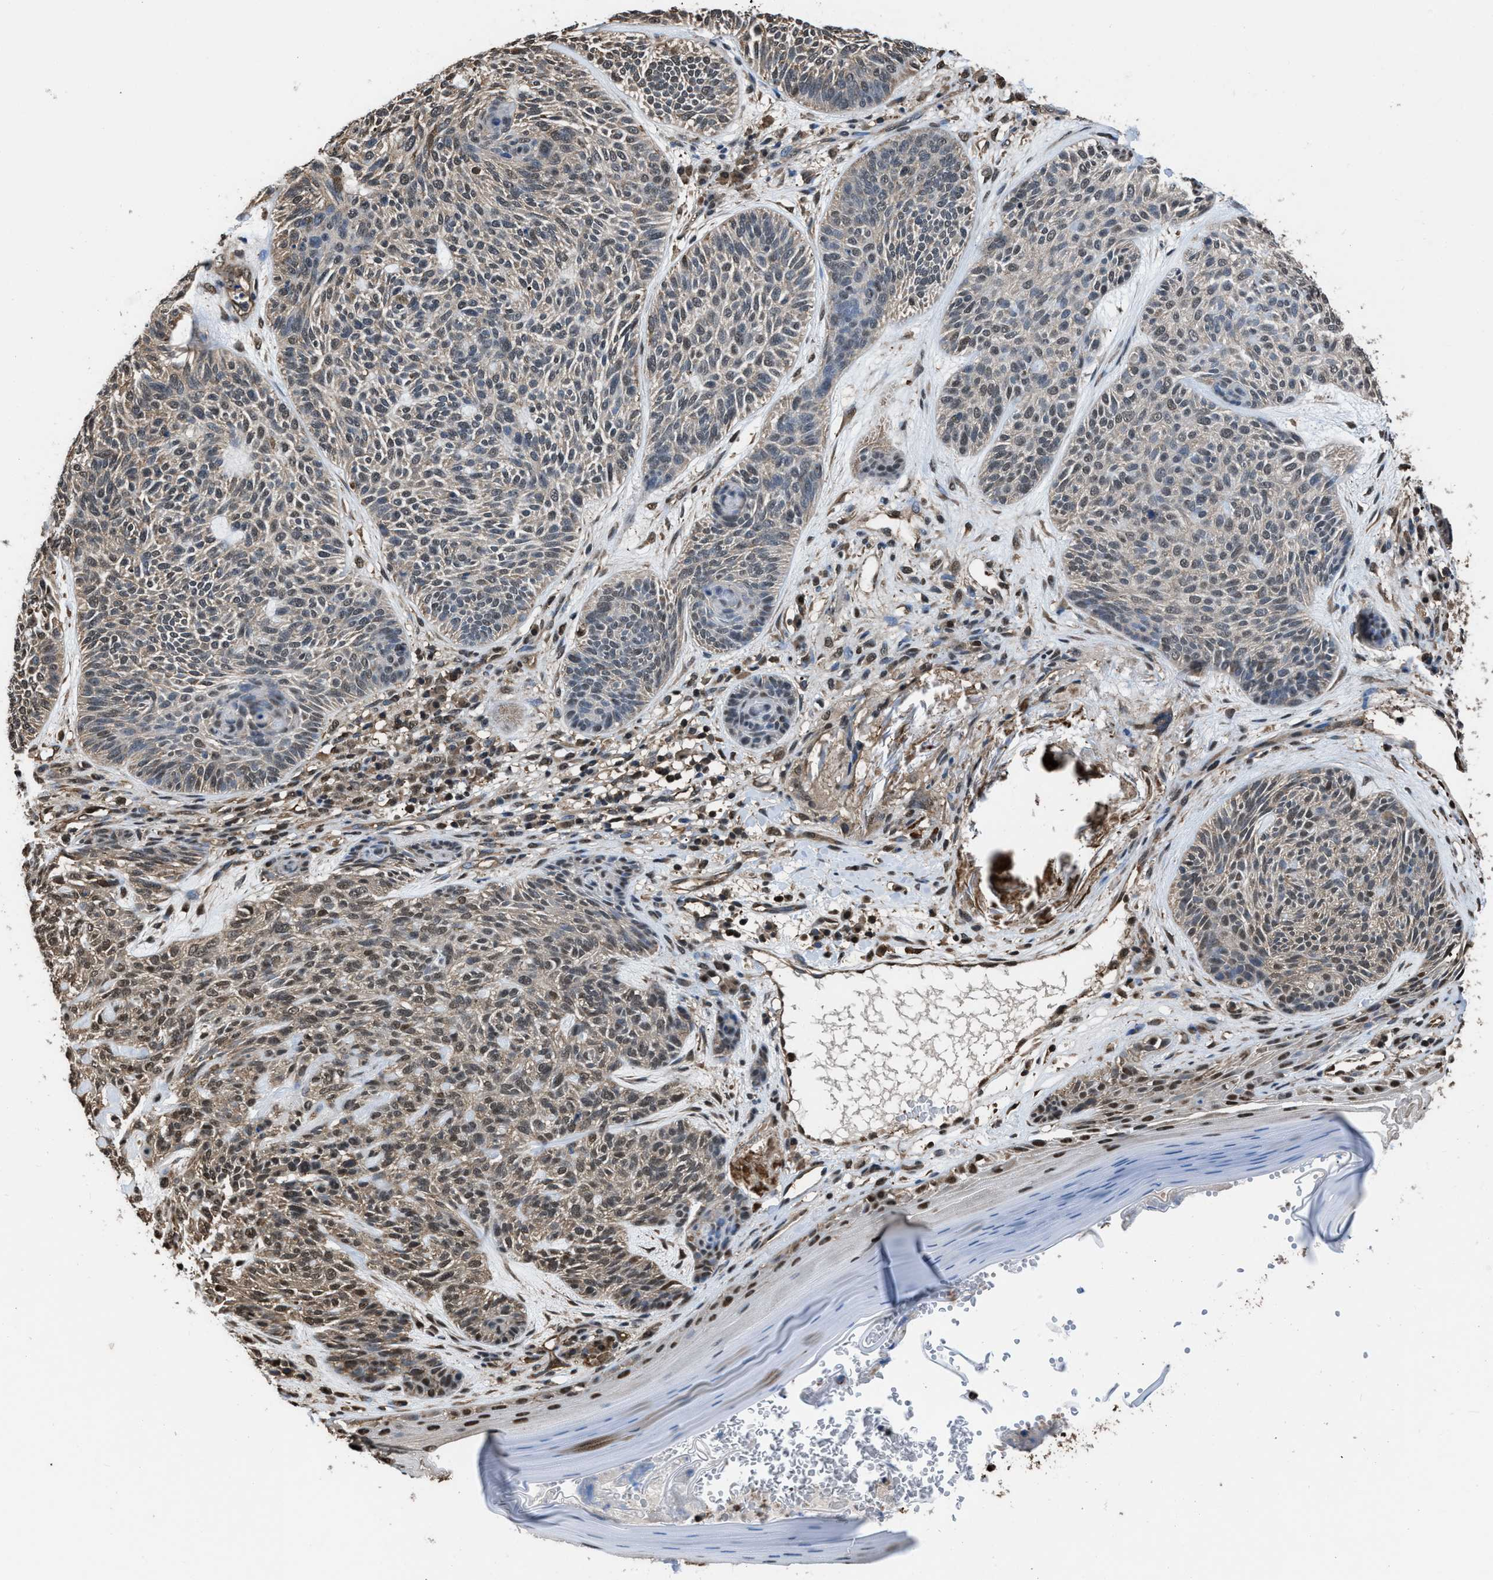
{"staining": {"intensity": "weak", "quantity": "25%-75%", "location": "nuclear"}, "tissue": "skin cancer", "cell_type": "Tumor cells", "image_type": "cancer", "snomed": [{"axis": "morphology", "description": "Basal cell carcinoma"}, {"axis": "topography", "description": "Skin"}], "caption": "Human skin basal cell carcinoma stained for a protein (brown) reveals weak nuclear positive staining in about 25%-75% of tumor cells.", "gene": "FNTA", "patient": {"sex": "male", "age": 55}}